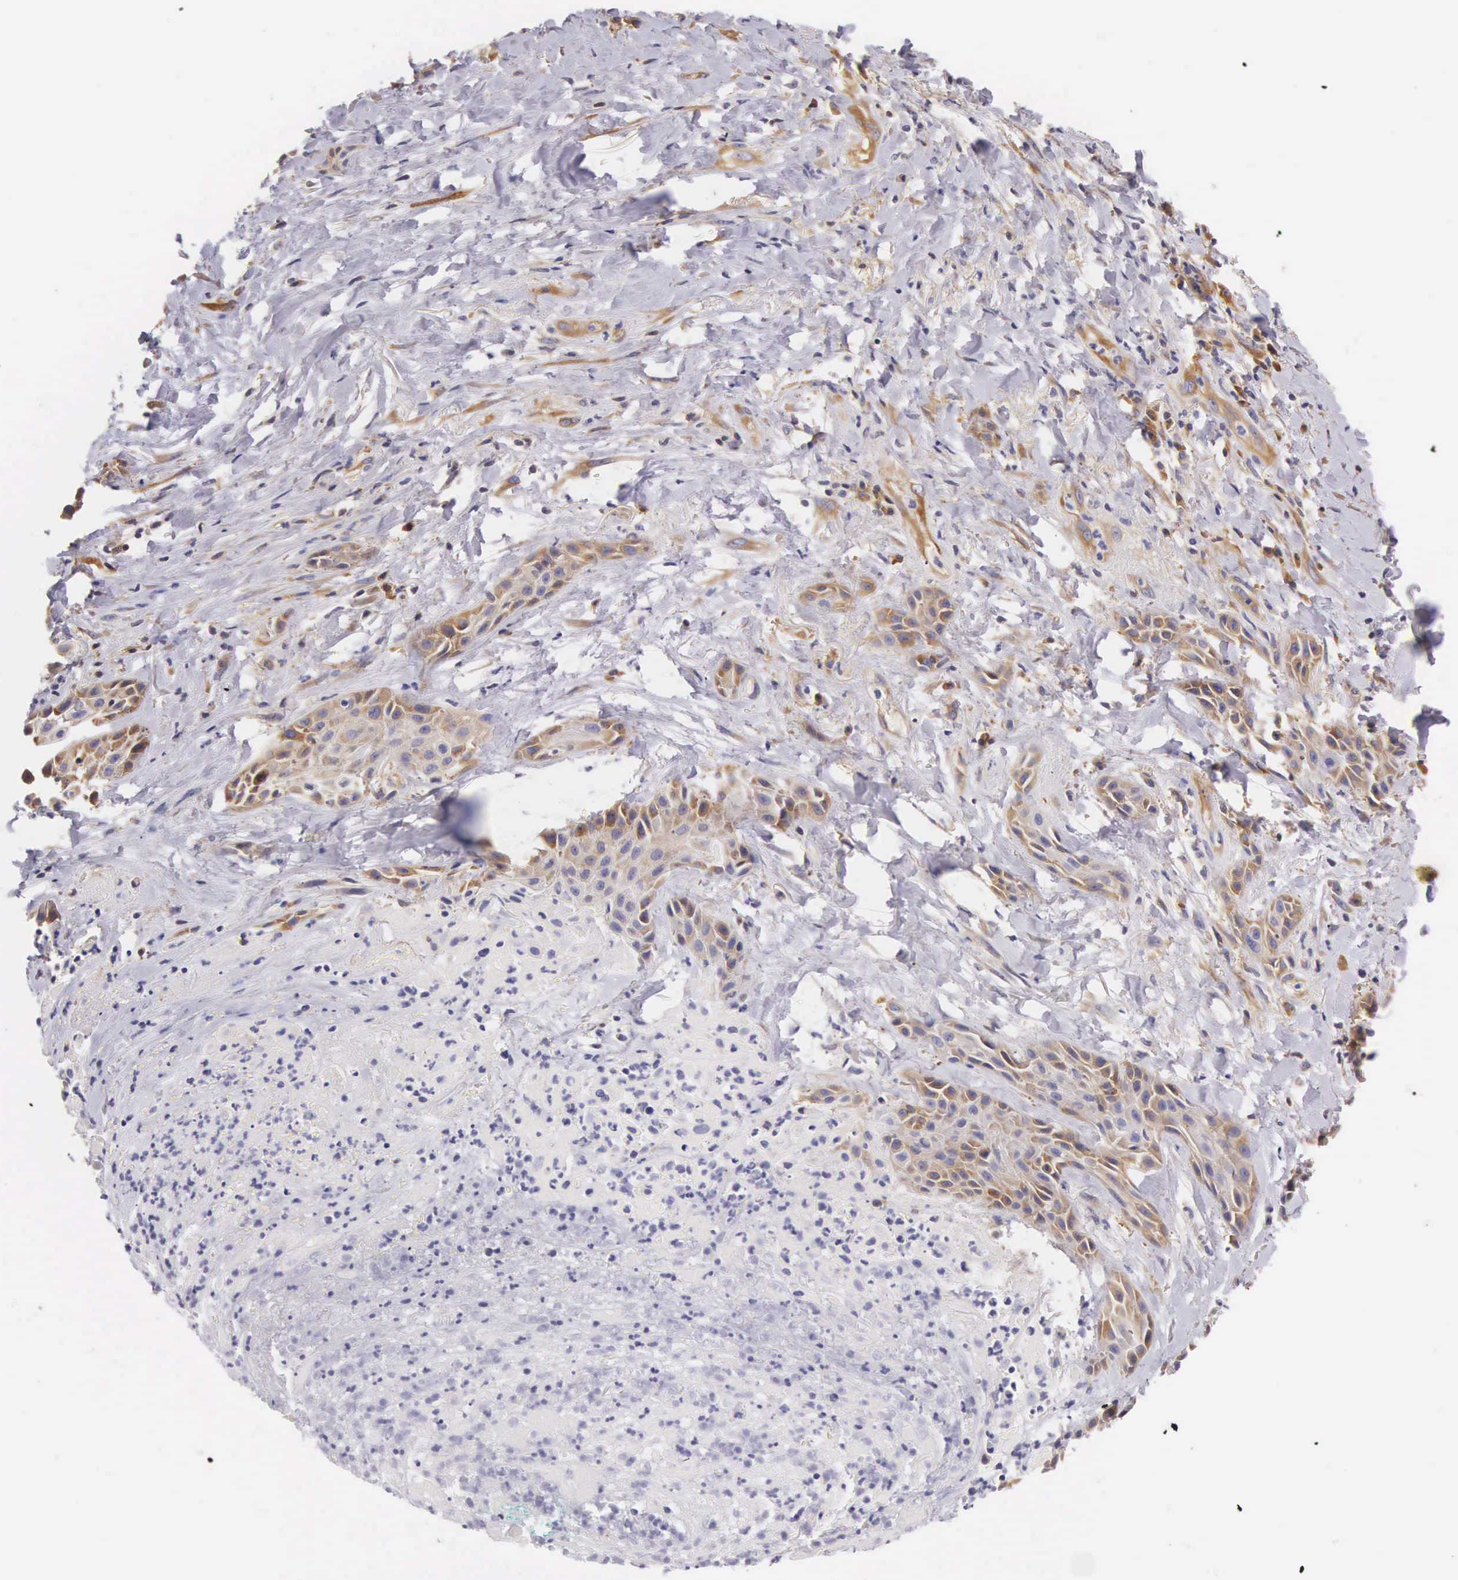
{"staining": {"intensity": "moderate", "quantity": ">75%", "location": "cytoplasmic/membranous"}, "tissue": "skin cancer", "cell_type": "Tumor cells", "image_type": "cancer", "snomed": [{"axis": "morphology", "description": "Squamous cell carcinoma, NOS"}, {"axis": "topography", "description": "Skin"}, {"axis": "topography", "description": "Anal"}], "caption": "IHC image of neoplastic tissue: human skin cancer stained using IHC shows medium levels of moderate protein expression localized specifically in the cytoplasmic/membranous of tumor cells, appearing as a cytoplasmic/membranous brown color.", "gene": "OSBPL3", "patient": {"sex": "male", "age": 64}}